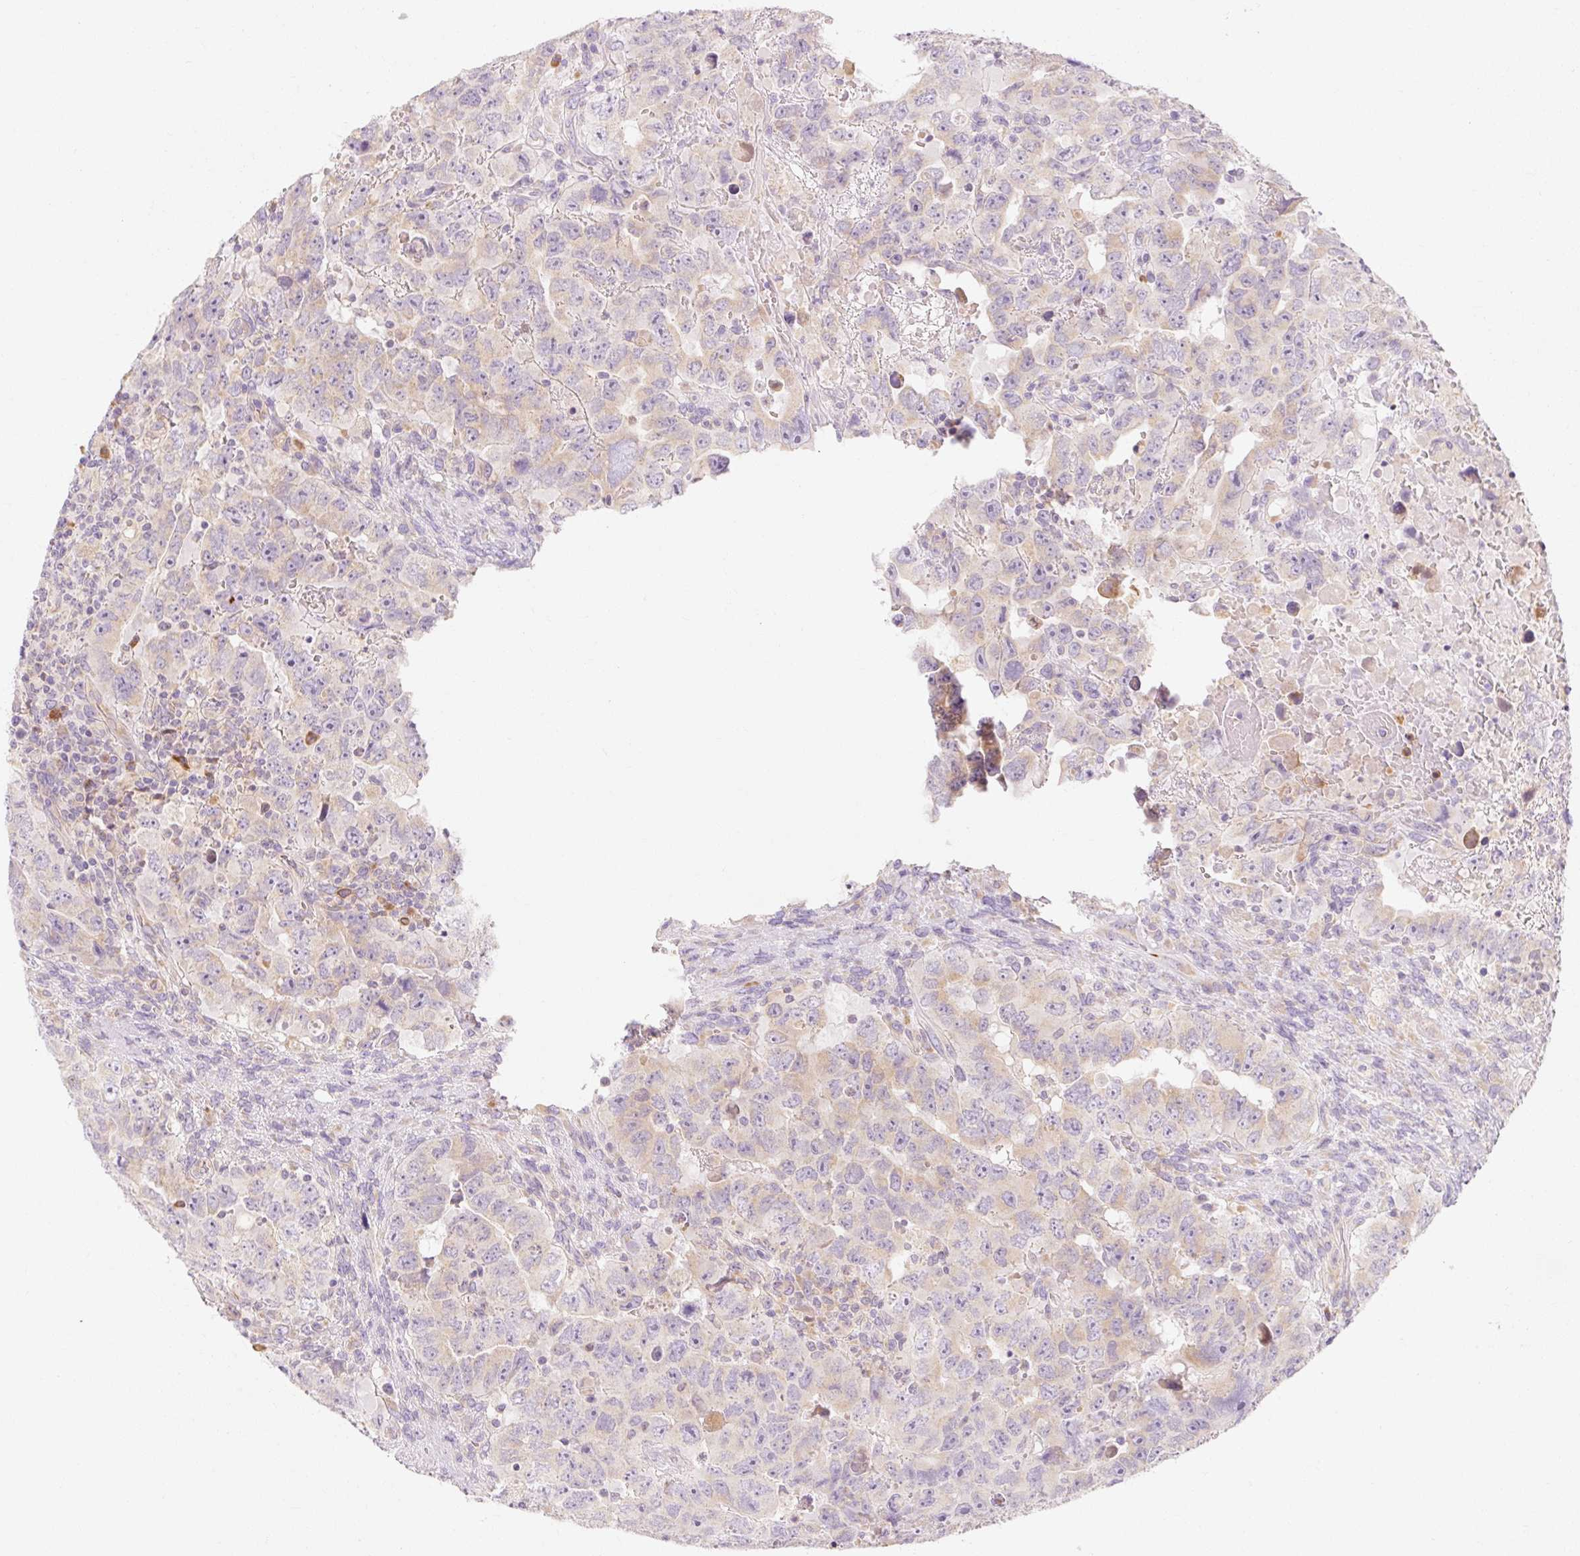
{"staining": {"intensity": "weak", "quantity": "<25%", "location": "cytoplasmic/membranous"}, "tissue": "testis cancer", "cell_type": "Tumor cells", "image_type": "cancer", "snomed": [{"axis": "morphology", "description": "Carcinoma, Embryonal, NOS"}, {"axis": "topography", "description": "Testis"}], "caption": "Tumor cells are negative for protein expression in human testis embryonal carcinoma. Brightfield microscopy of immunohistochemistry (IHC) stained with DAB (brown) and hematoxylin (blue), captured at high magnification.", "gene": "MYO1D", "patient": {"sex": "male", "age": 24}}